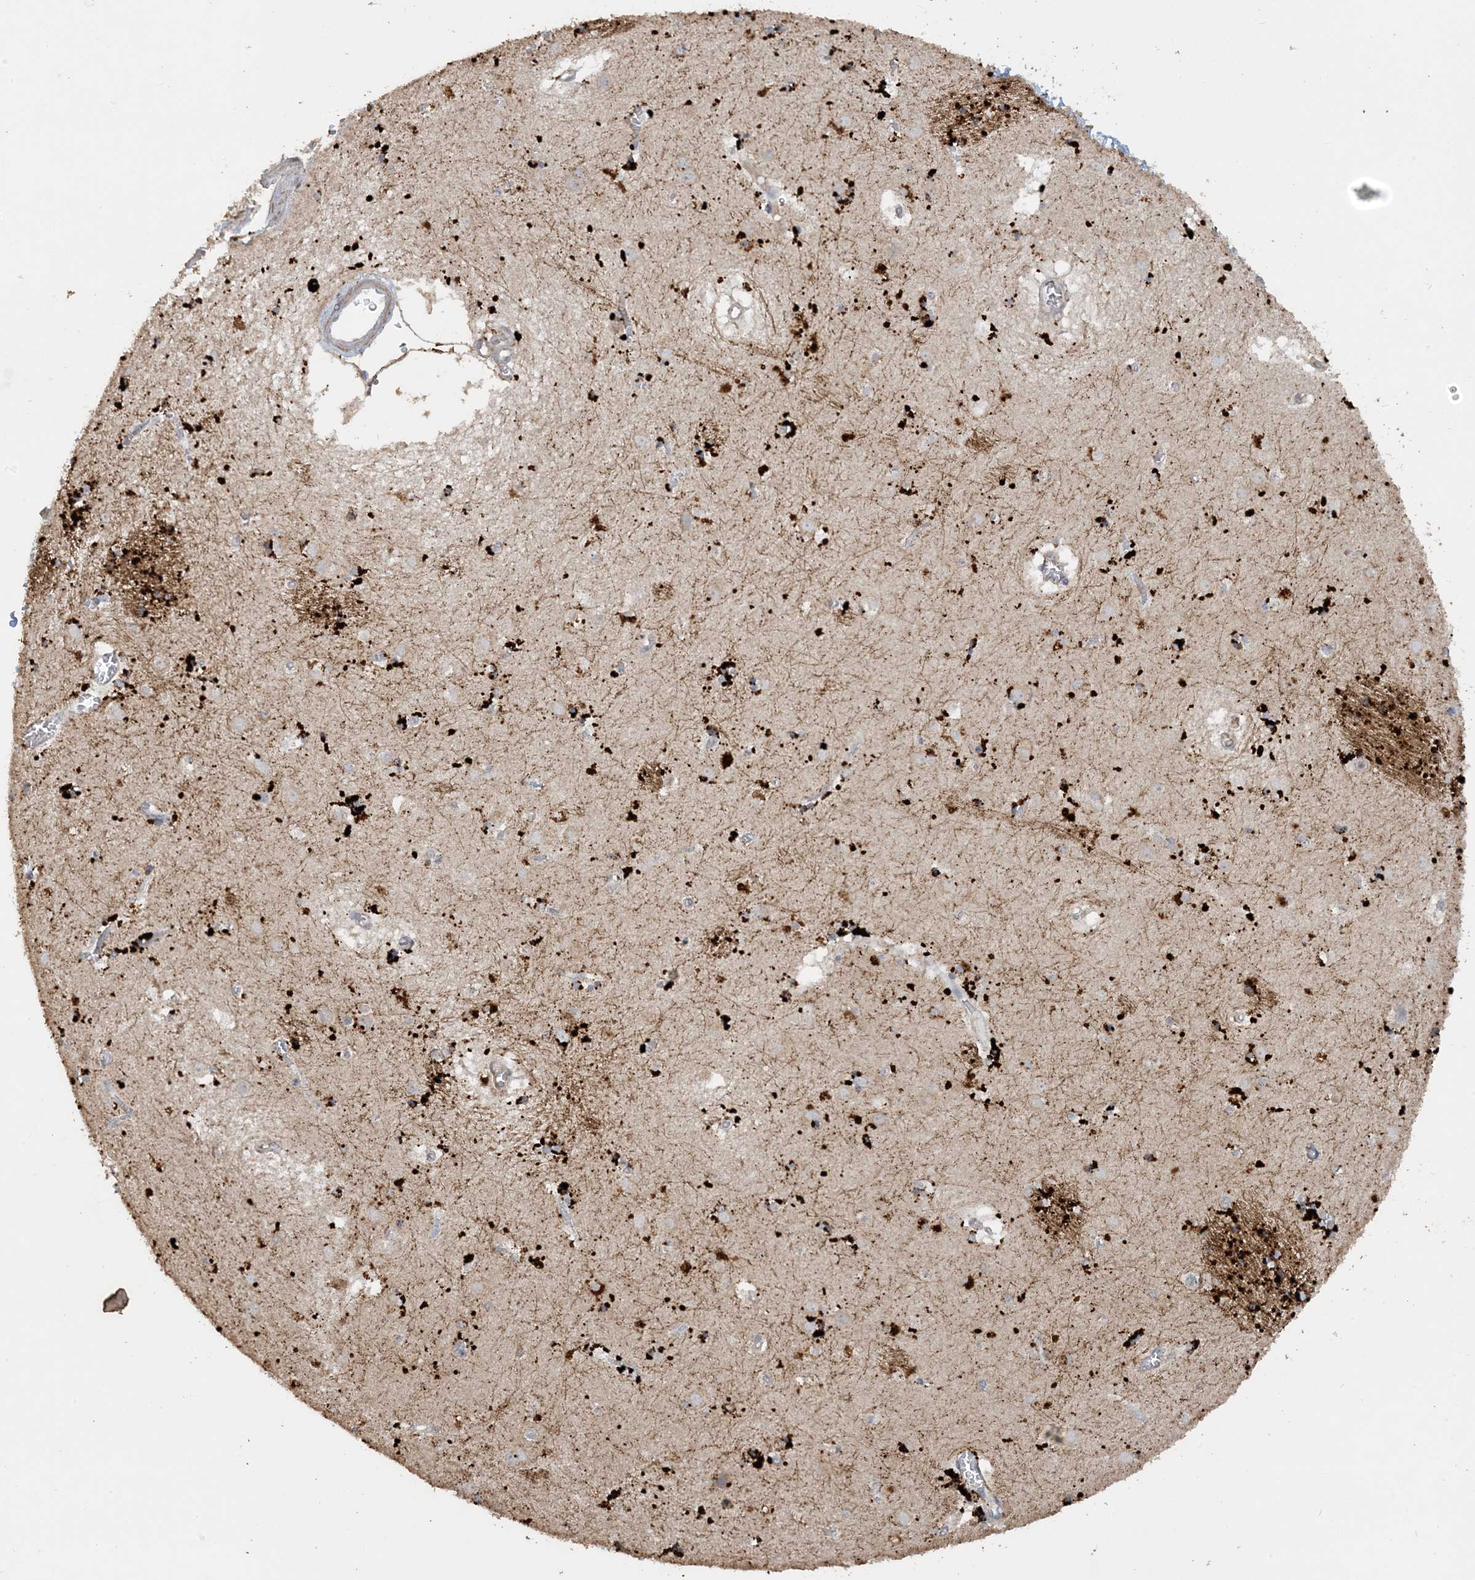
{"staining": {"intensity": "strong", "quantity": "25%-75%", "location": "cytoplasmic/membranous"}, "tissue": "caudate", "cell_type": "Glial cells", "image_type": "normal", "snomed": [{"axis": "morphology", "description": "Normal tissue, NOS"}, {"axis": "topography", "description": "Lateral ventricle wall"}], "caption": "Immunohistochemistry of normal caudate displays high levels of strong cytoplasmic/membranous staining in approximately 25%-75% of glial cells. (DAB (3,3'-diaminobenzidine) = brown stain, brightfield microscopy at high magnification).", "gene": "SFMBT2", "patient": {"sex": "male", "age": 70}}